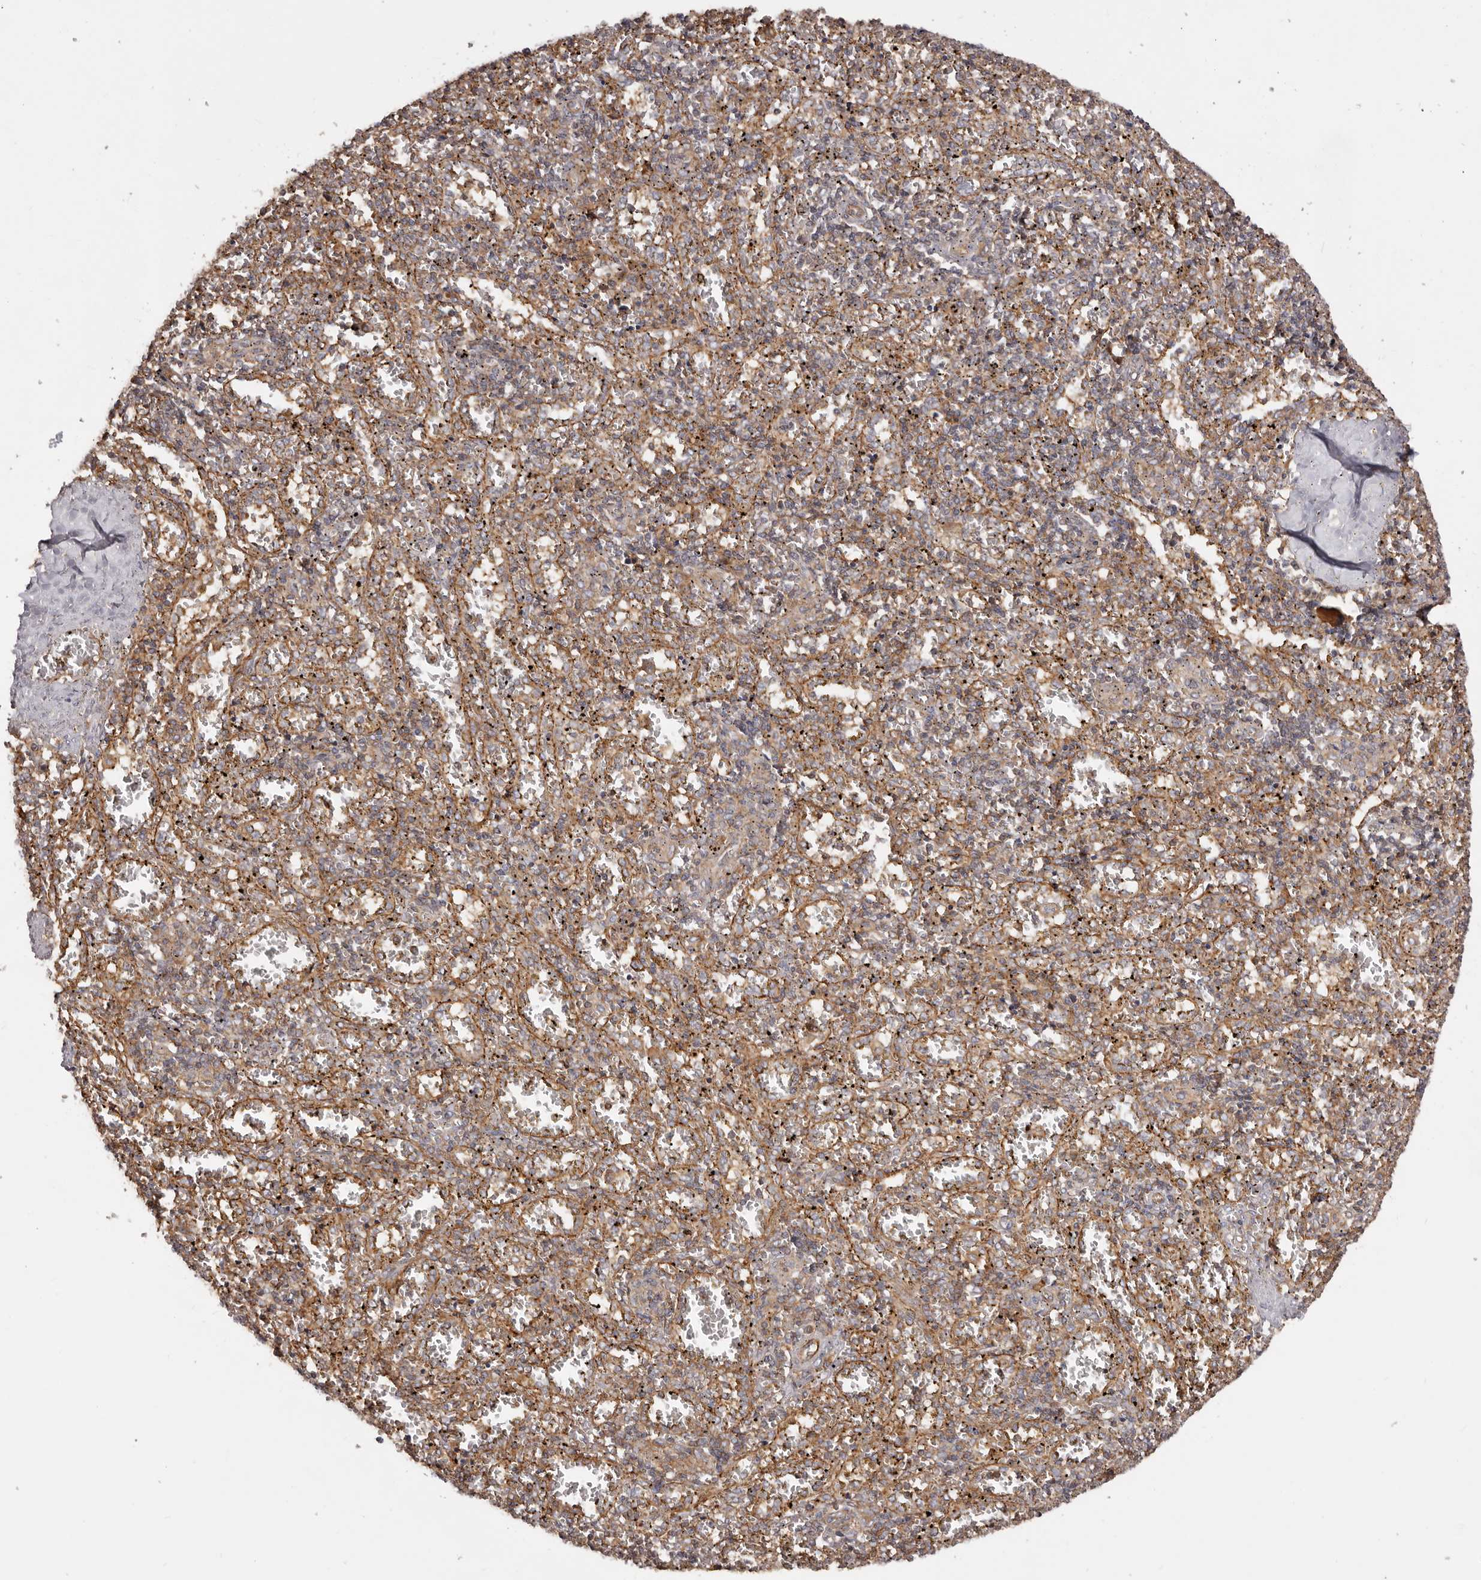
{"staining": {"intensity": "moderate", "quantity": "<25%", "location": "cytoplasmic/membranous"}, "tissue": "spleen", "cell_type": "Cells in red pulp", "image_type": "normal", "snomed": [{"axis": "morphology", "description": "Normal tissue, NOS"}, {"axis": "topography", "description": "Spleen"}], "caption": "Cells in red pulp exhibit low levels of moderate cytoplasmic/membranous positivity in approximately <25% of cells in benign human spleen. Nuclei are stained in blue.", "gene": "RPS6", "patient": {"sex": "male", "age": 11}}